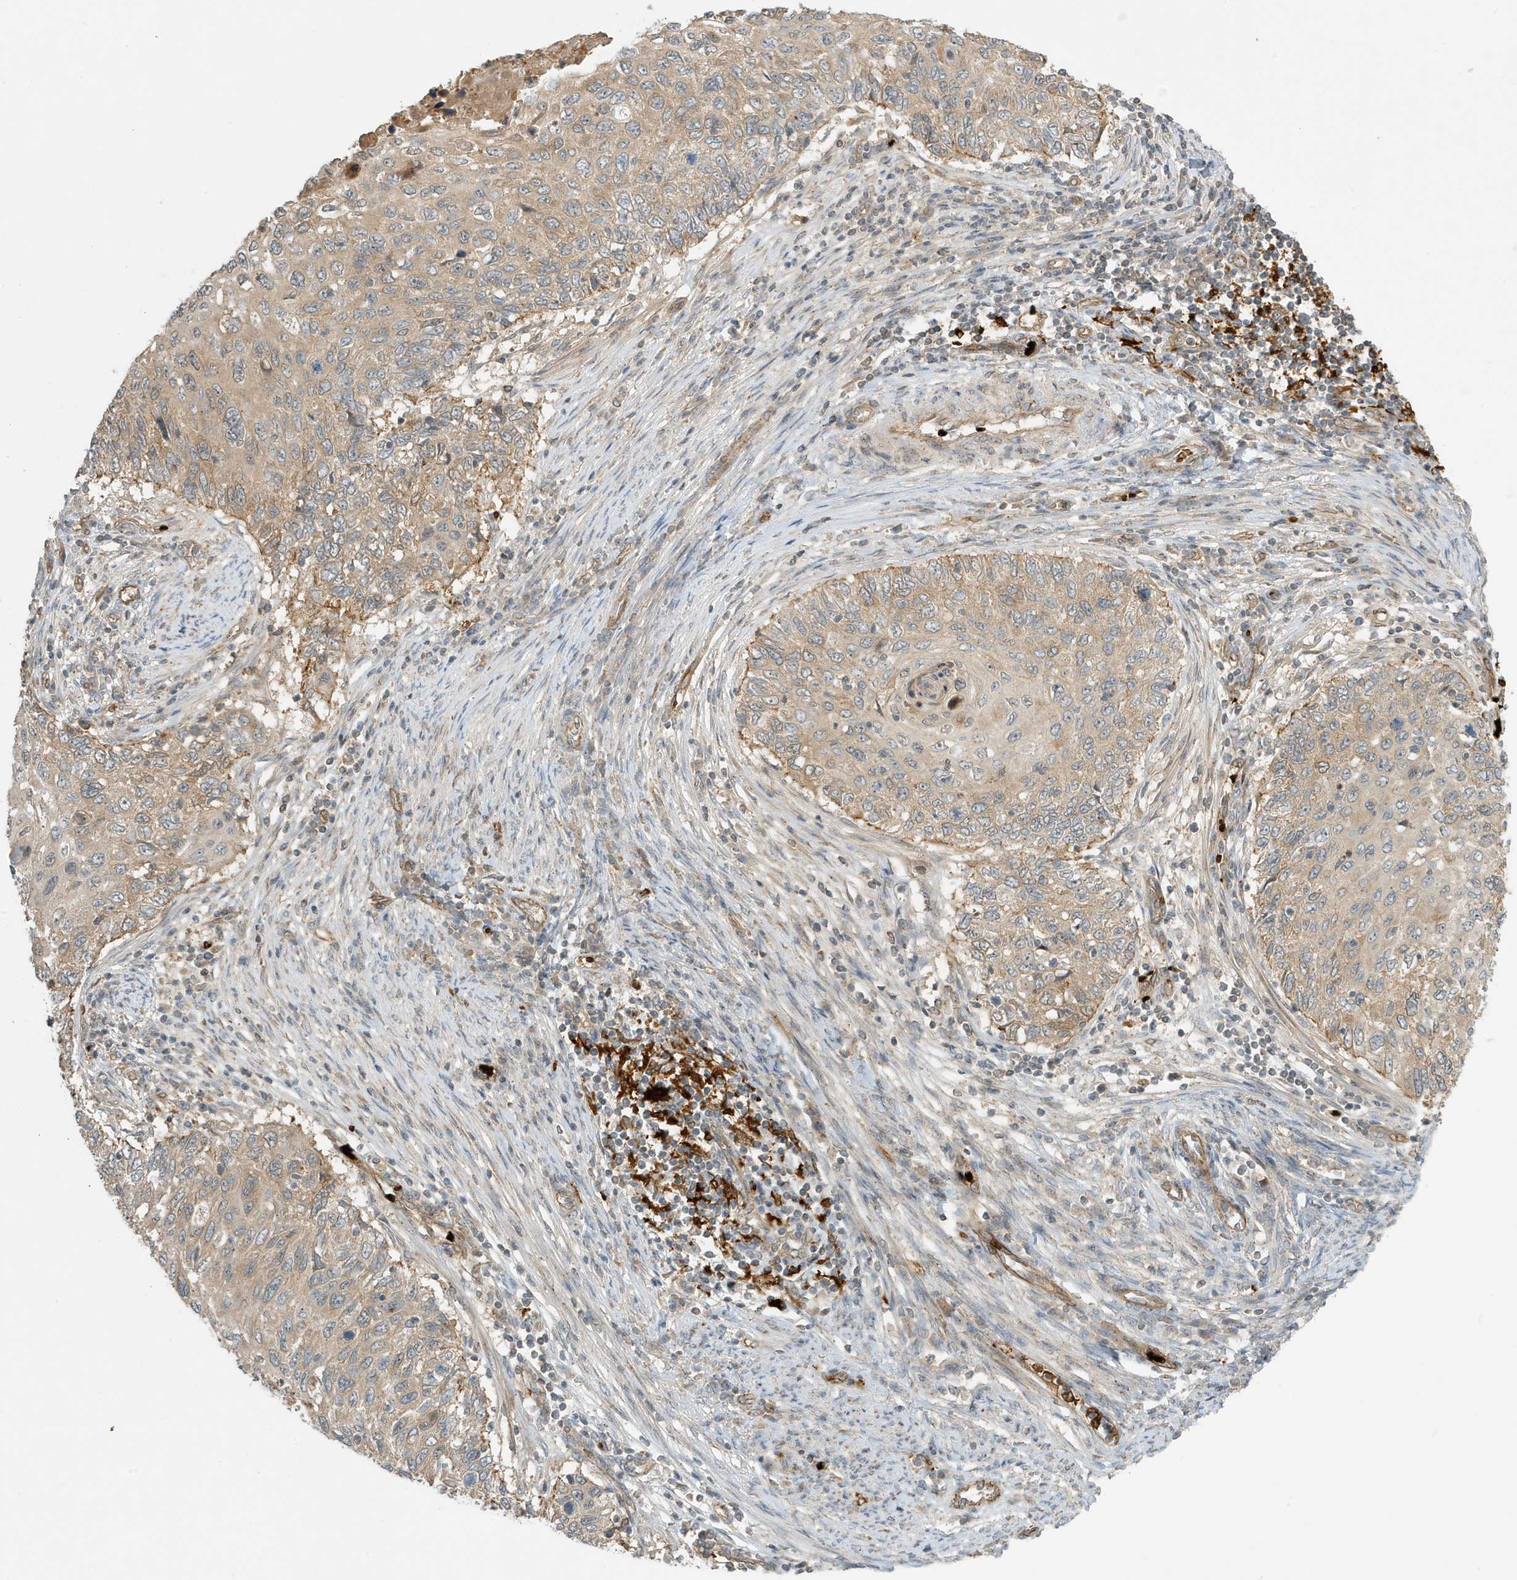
{"staining": {"intensity": "weak", "quantity": "25%-75%", "location": "cytoplasmic/membranous"}, "tissue": "cervical cancer", "cell_type": "Tumor cells", "image_type": "cancer", "snomed": [{"axis": "morphology", "description": "Squamous cell carcinoma, NOS"}, {"axis": "topography", "description": "Cervix"}], "caption": "Immunohistochemistry (IHC) staining of cervical cancer (squamous cell carcinoma), which reveals low levels of weak cytoplasmic/membranous expression in approximately 25%-75% of tumor cells indicating weak cytoplasmic/membranous protein staining. The staining was performed using DAB (brown) for protein detection and nuclei were counterstained in hematoxylin (blue).", "gene": "FYCO1", "patient": {"sex": "female", "age": 70}}